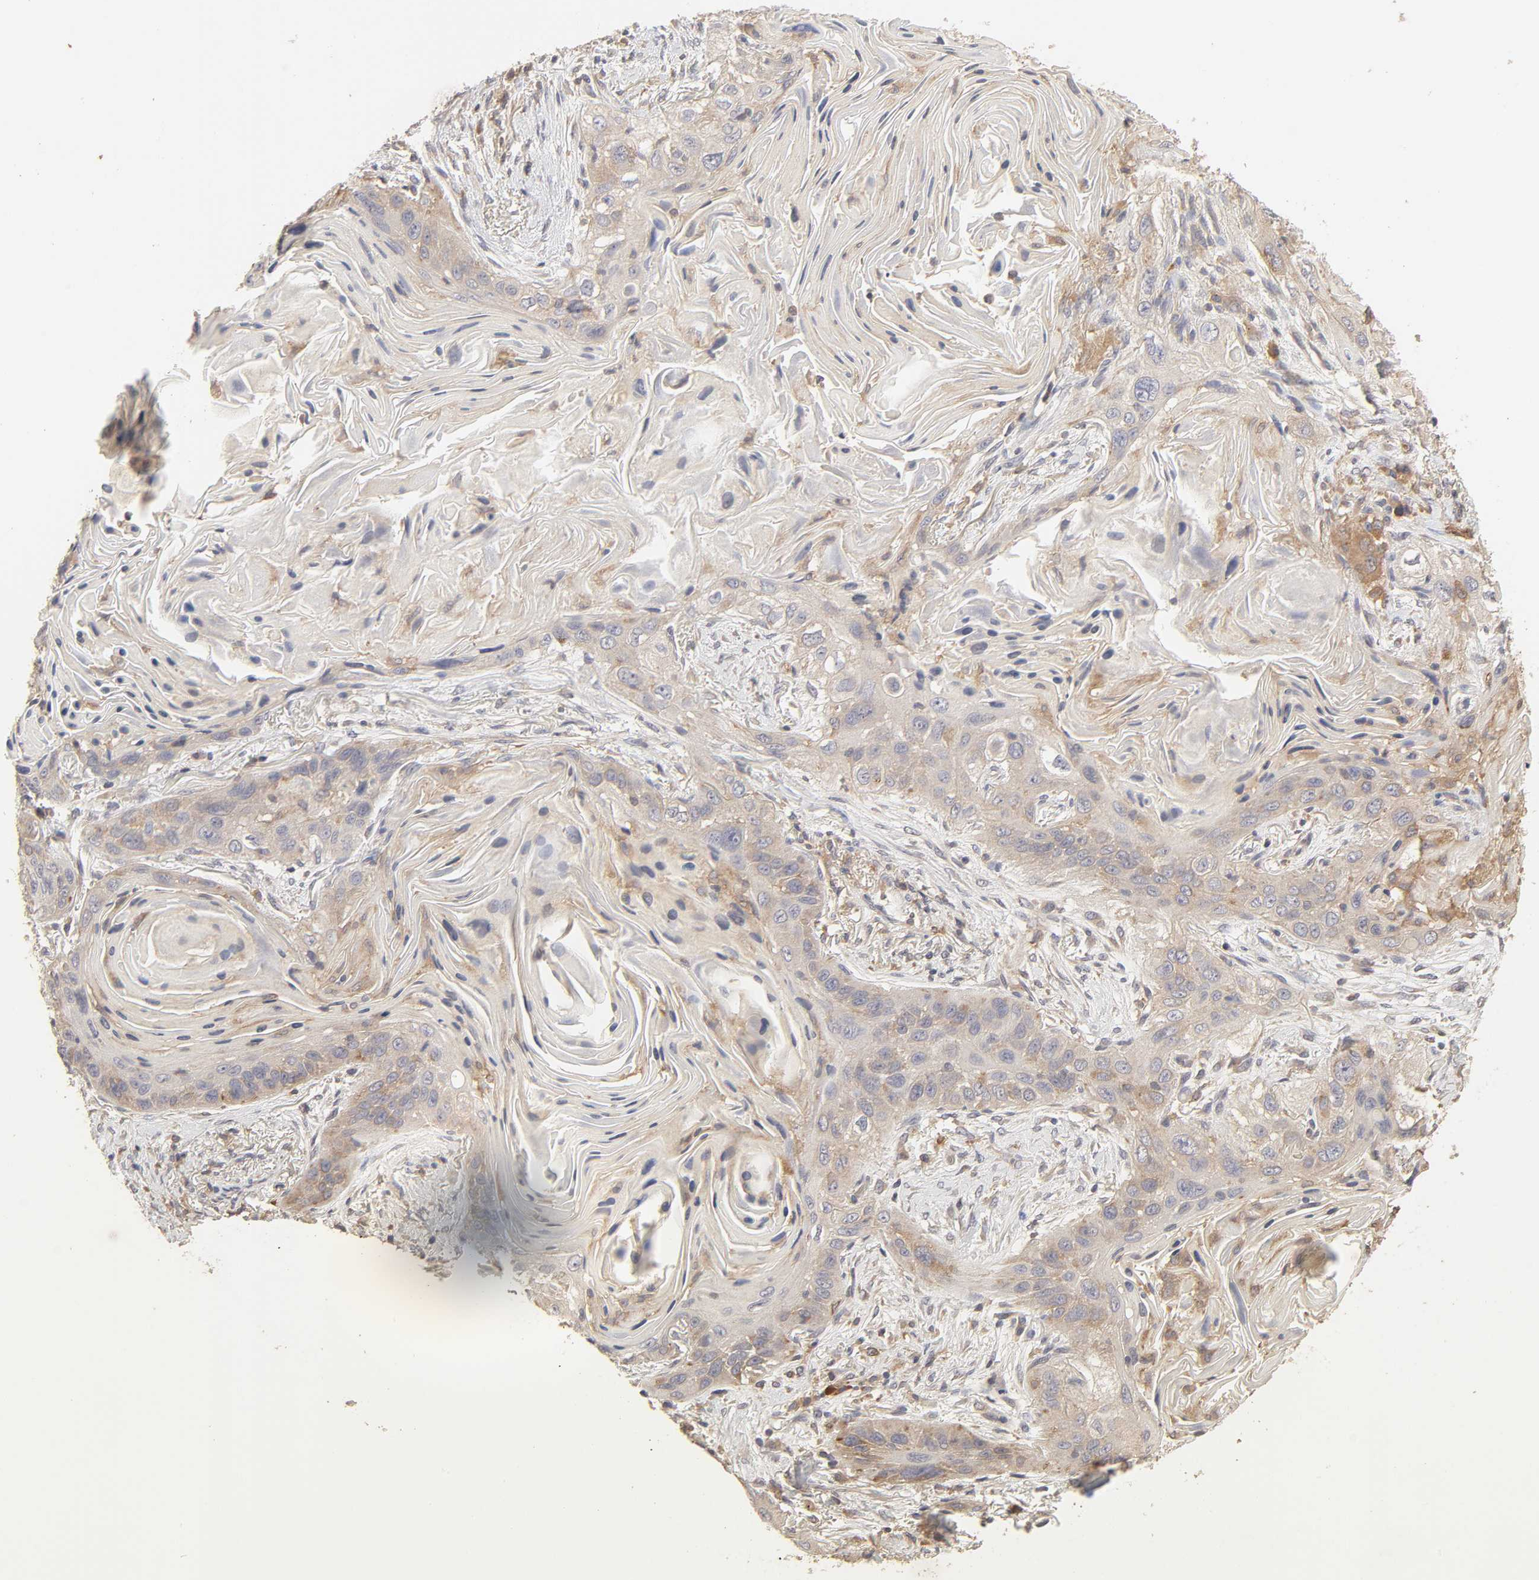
{"staining": {"intensity": "moderate", "quantity": "25%-75%", "location": "cytoplasmic/membranous"}, "tissue": "lung cancer", "cell_type": "Tumor cells", "image_type": "cancer", "snomed": [{"axis": "morphology", "description": "Squamous cell carcinoma, NOS"}, {"axis": "topography", "description": "Lung"}], "caption": "This image exhibits IHC staining of human squamous cell carcinoma (lung), with medium moderate cytoplasmic/membranous positivity in approximately 25%-75% of tumor cells.", "gene": "AP1G2", "patient": {"sex": "female", "age": 67}}